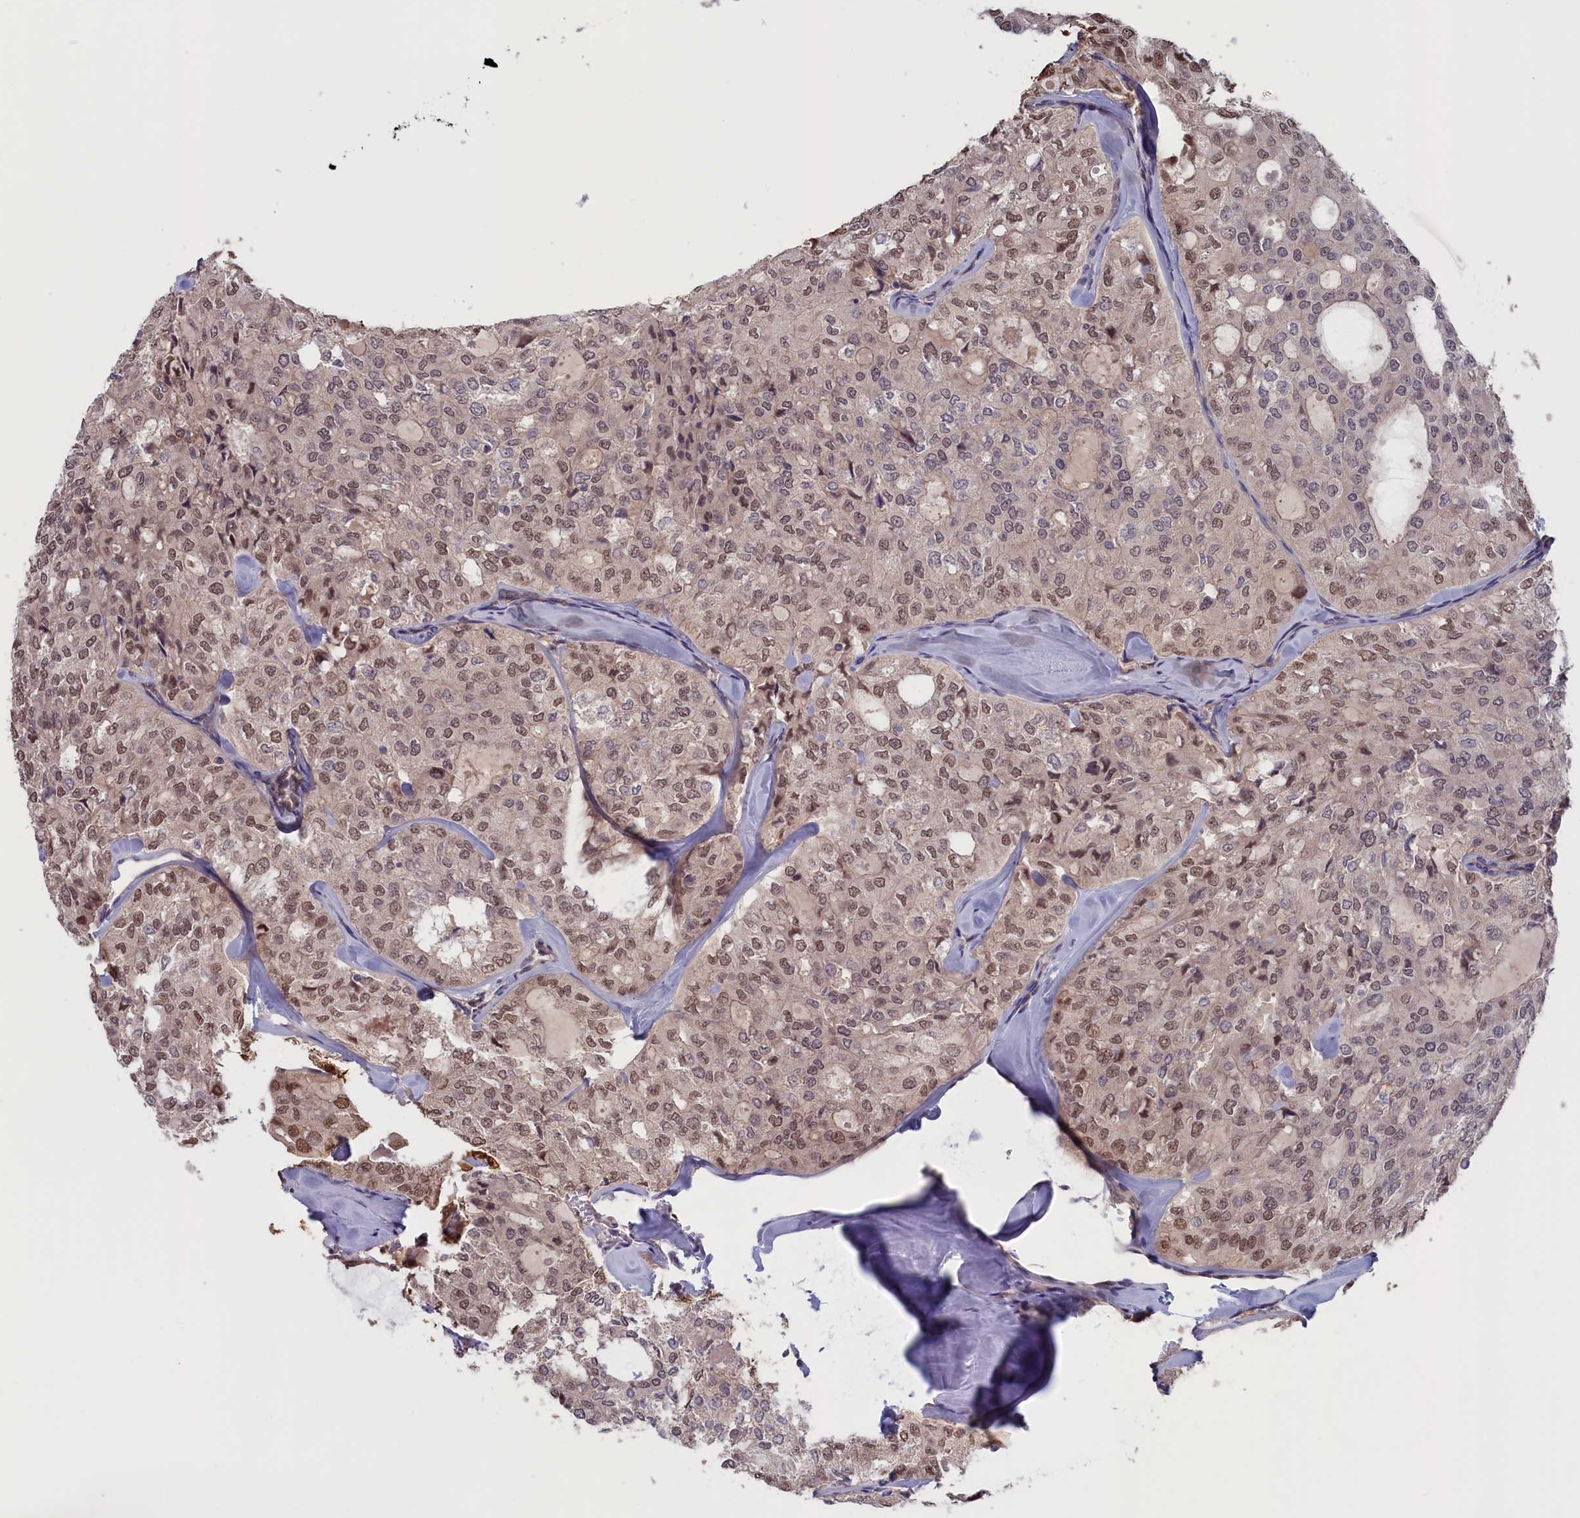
{"staining": {"intensity": "weak", "quantity": ">75%", "location": "nuclear"}, "tissue": "thyroid cancer", "cell_type": "Tumor cells", "image_type": "cancer", "snomed": [{"axis": "morphology", "description": "Follicular adenoma carcinoma, NOS"}, {"axis": "topography", "description": "Thyroid gland"}], "caption": "About >75% of tumor cells in human follicular adenoma carcinoma (thyroid) reveal weak nuclear protein positivity as visualized by brown immunohistochemical staining.", "gene": "PLP2", "patient": {"sex": "male", "age": 75}}